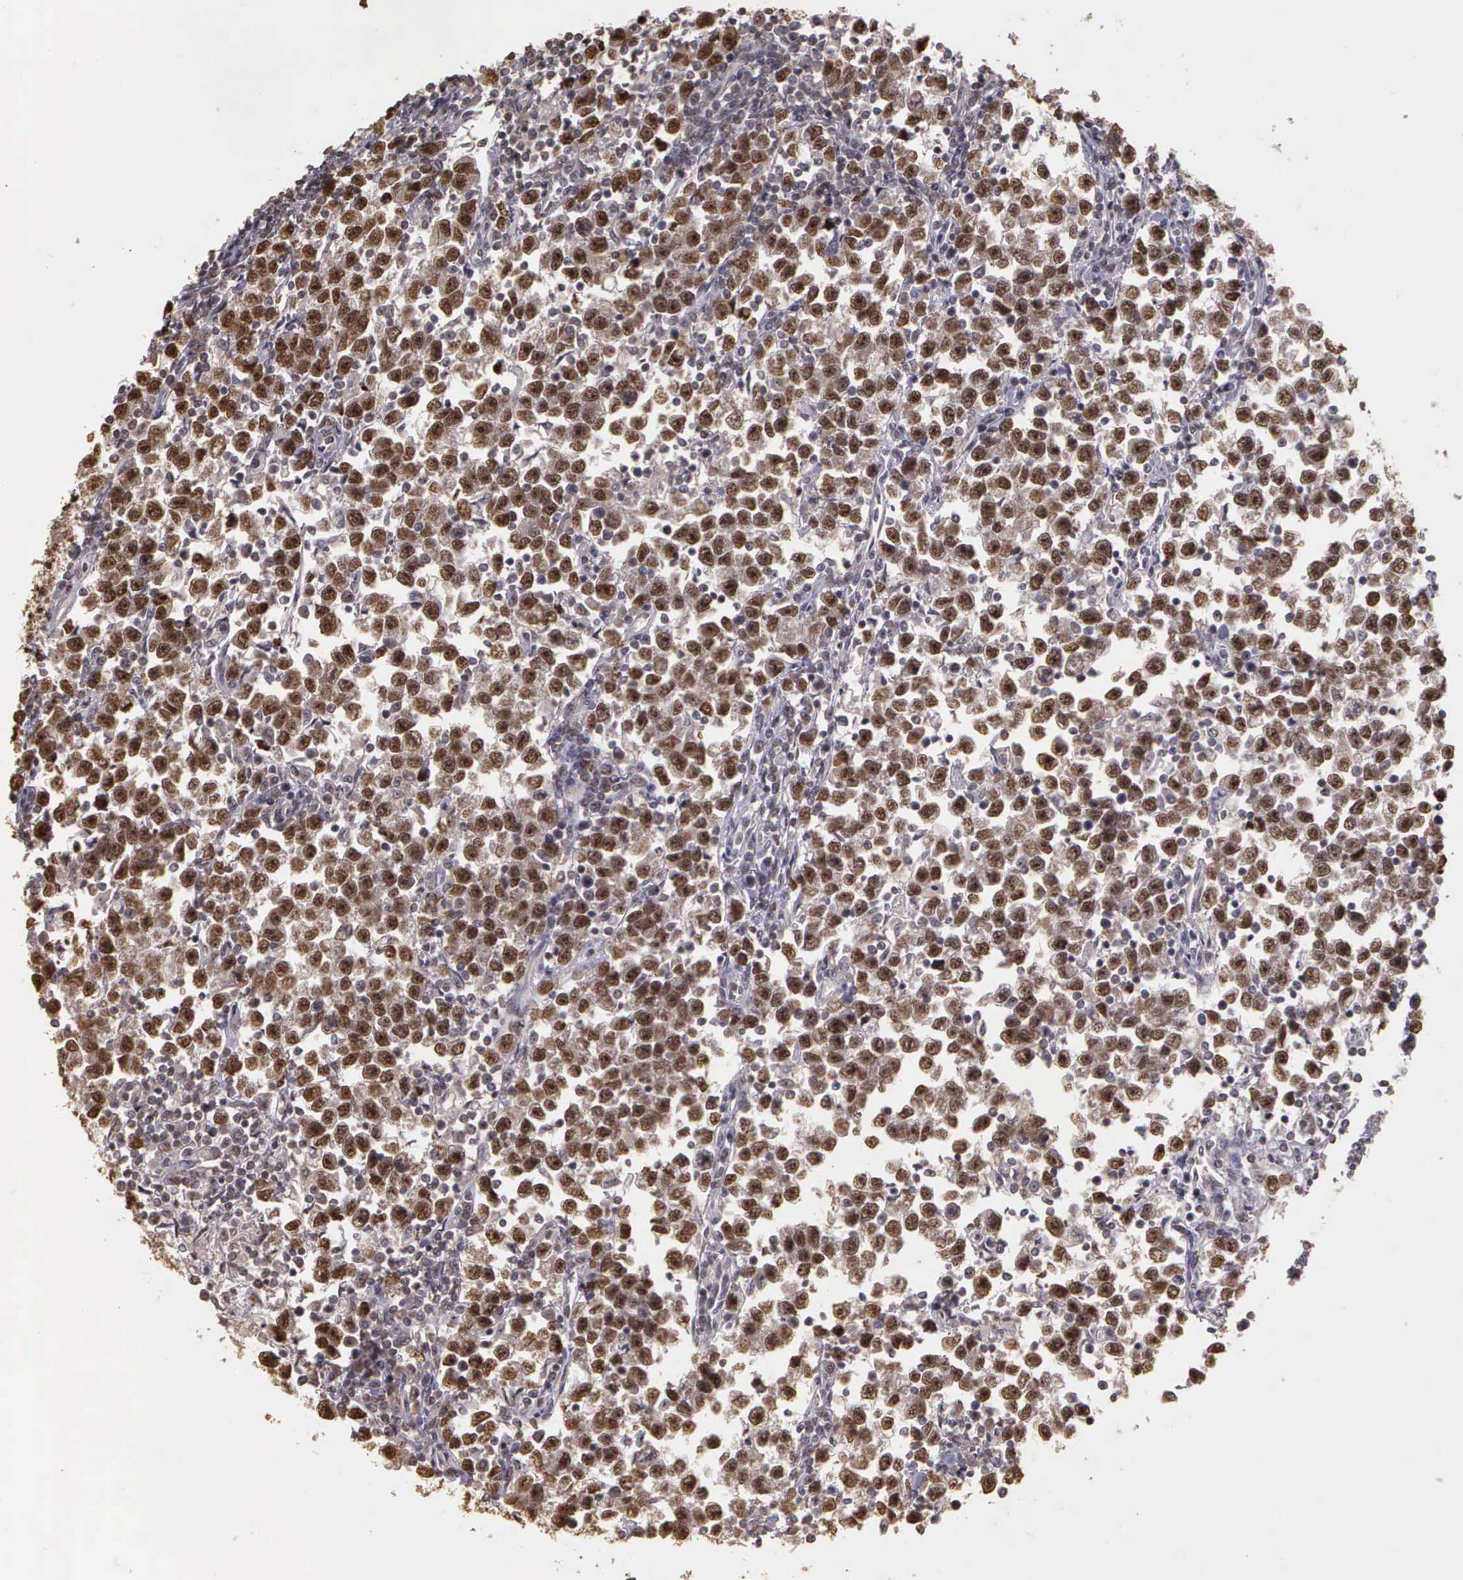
{"staining": {"intensity": "moderate", "quantity": ">75%", "location": "nuclear"}, "tissue": "testis cancer", "cell_type": "Tumor cells", "image_type": "cancer", "snomed": [{"axis": "morphology", "description": "Seminoma, NOS"}, {"axis": "topography", "description": "Testis"}], "caption": "The micrograph shows immunohistochemical staining of testis cancer (seminoma). There is moderate nuclear expression is identified in about >75% of tumor cells.", "gene": "ARMCX5", "patient": {"sex": "male", "age": 43}}